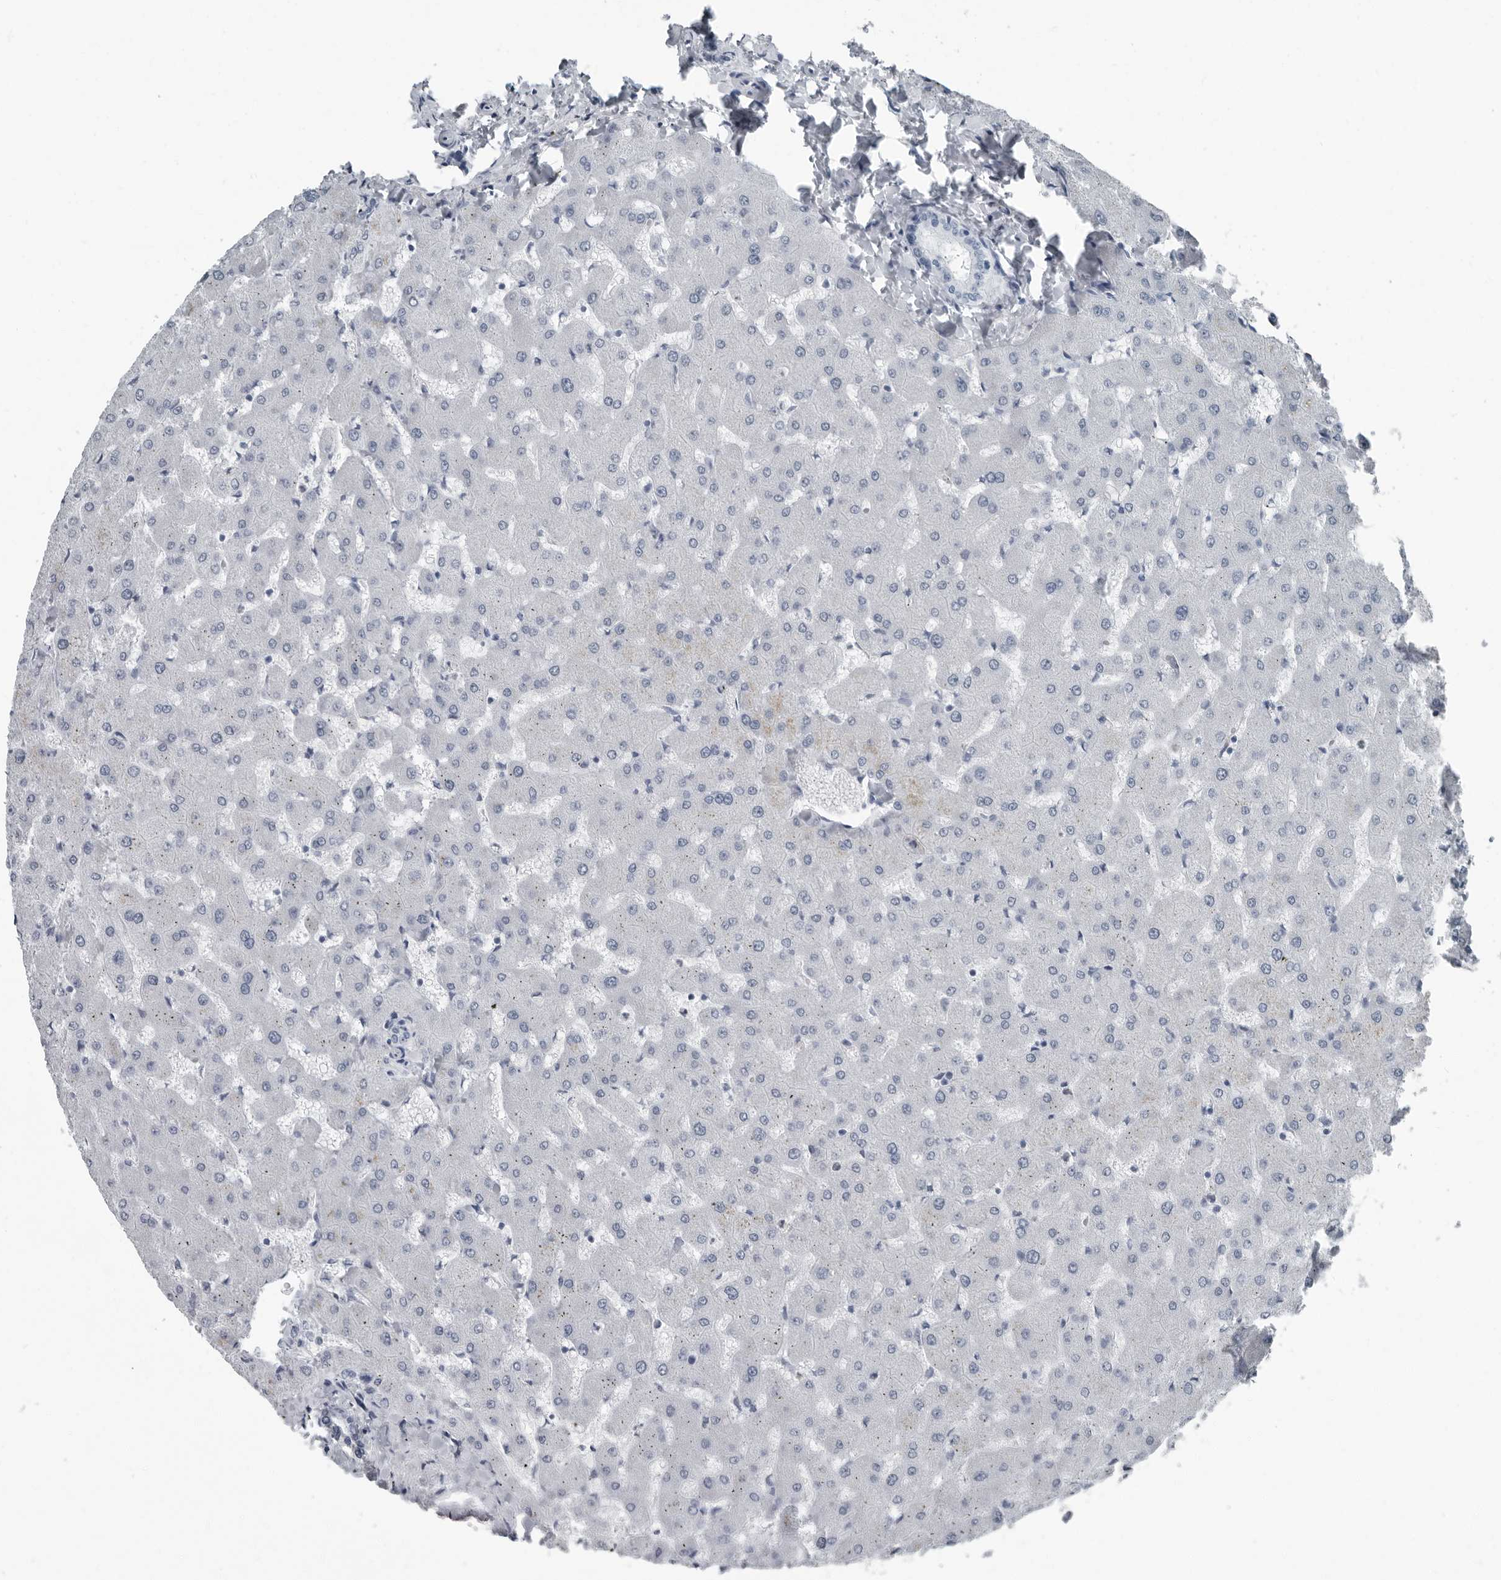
{"staining": {"intensity": "negative", "quantity": "none", "location": "none"}, "tissue": "liver", "cell_type": "Cholangiocytes", "image_type": "normal", "snomed": [{"axis": "morphology", "description": "Normal tissue, NOS"}, {"axis": "topography", "description": "Liver"}], "caption": "DAB (3,3'-diaminobenzidine) immunohistochemical staining of normal liver demonstrates no significant staining in cholangiocytes.", "gene": "PRSS1", "patient": {"sex": "female", "age": 63}}